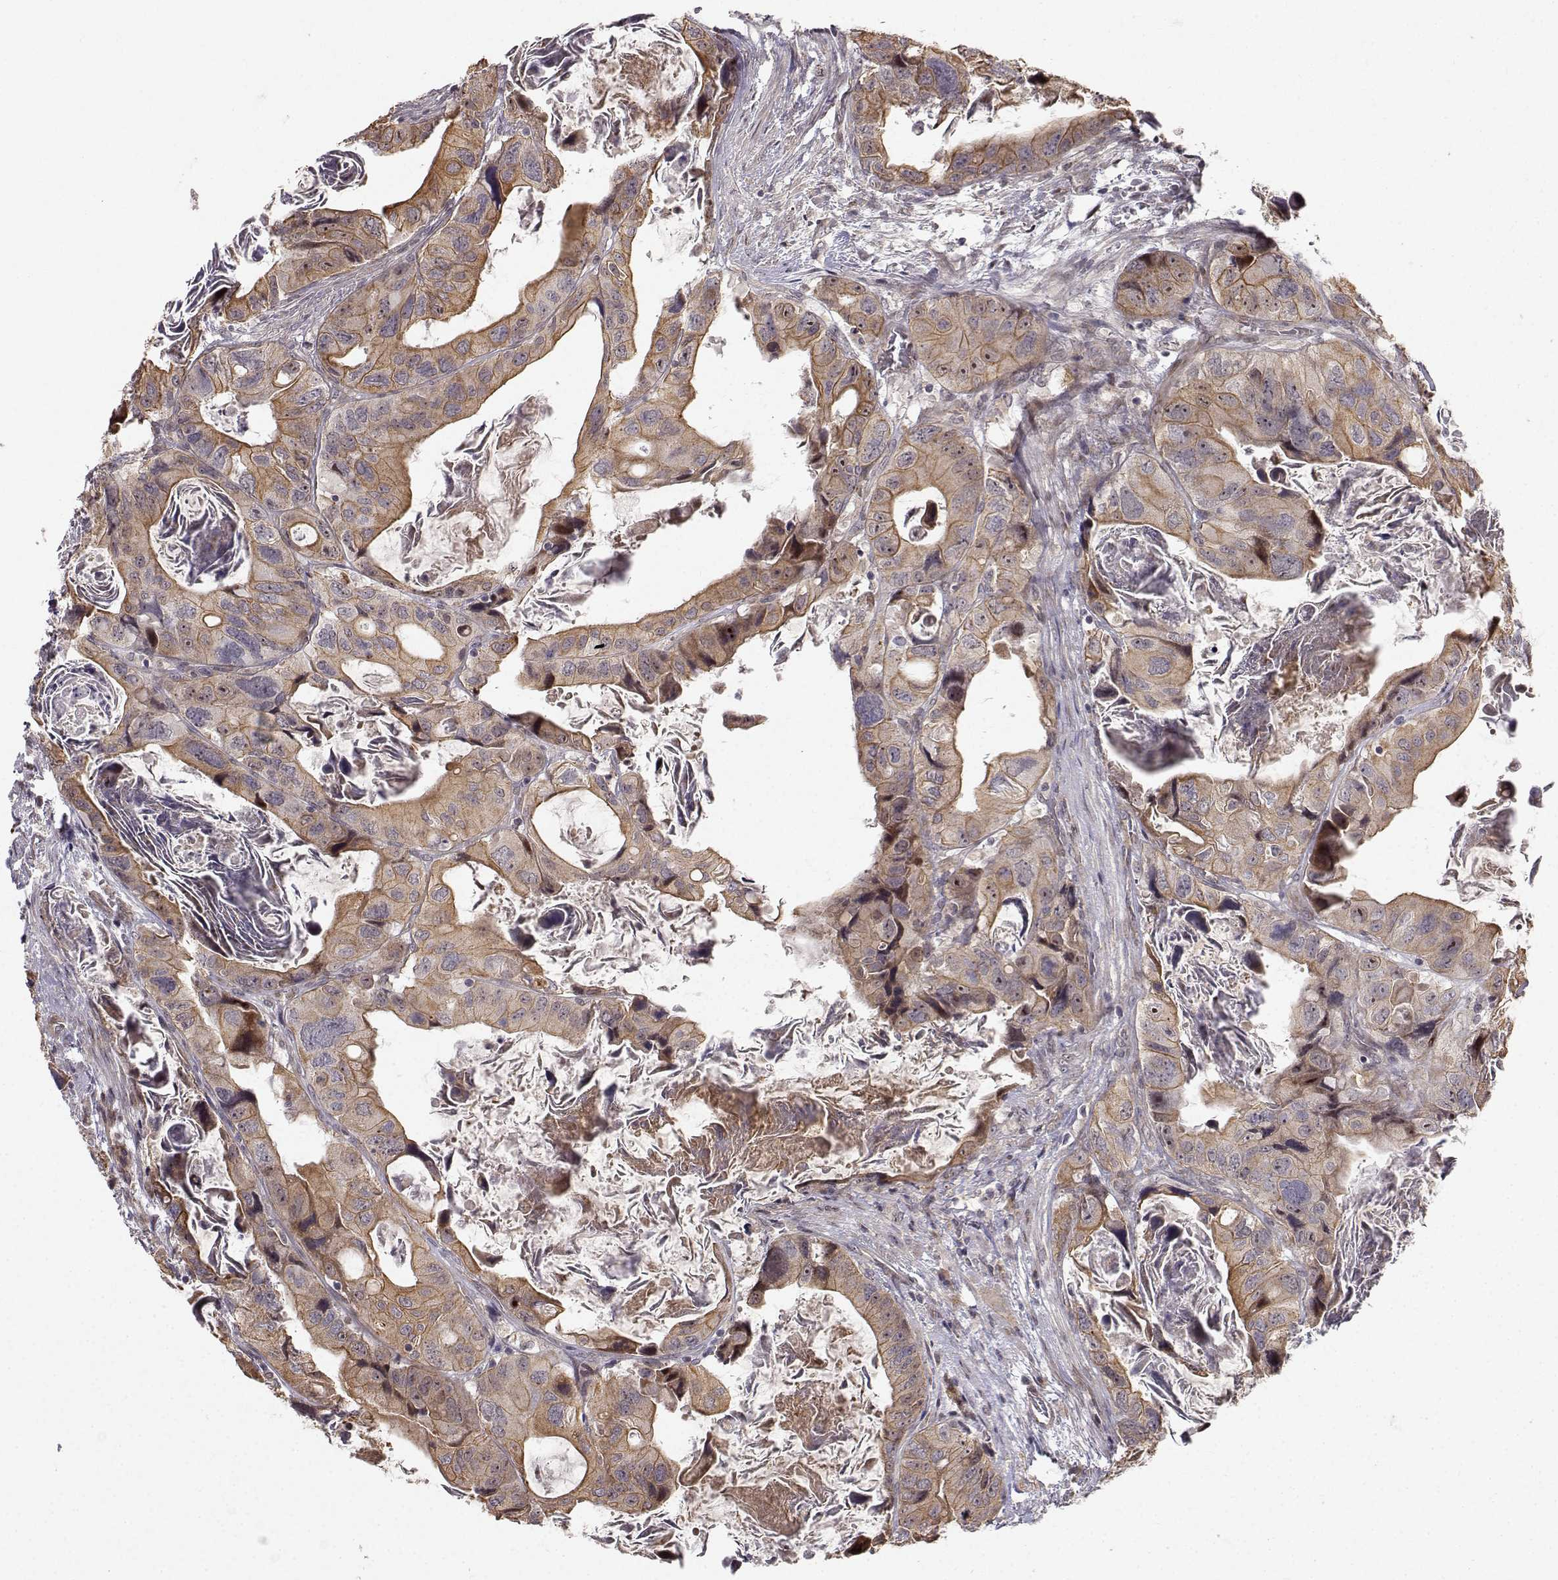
{"staining": {"intensity": "moderate", "quantity": "25%-75%", "location": "cytoplasmic/membranous"}, "tissue": "colorectal cancer", "cell_type": "Tumor cells", "image_type": "cancer", "snomed": [{"axis": "morphology", "description": "Adenocarcinoma, NOS"}, {"axis": "topography", "description": "Rectum"}], "caption": "This photomicrograph displays IHC staining of colorectal cancer, with medium moderate cytoplasmic/membranous positivity in about 25%-75% of tumor cells.", "gene": "APC", "patient": {"sex": "male", "age": 64}}